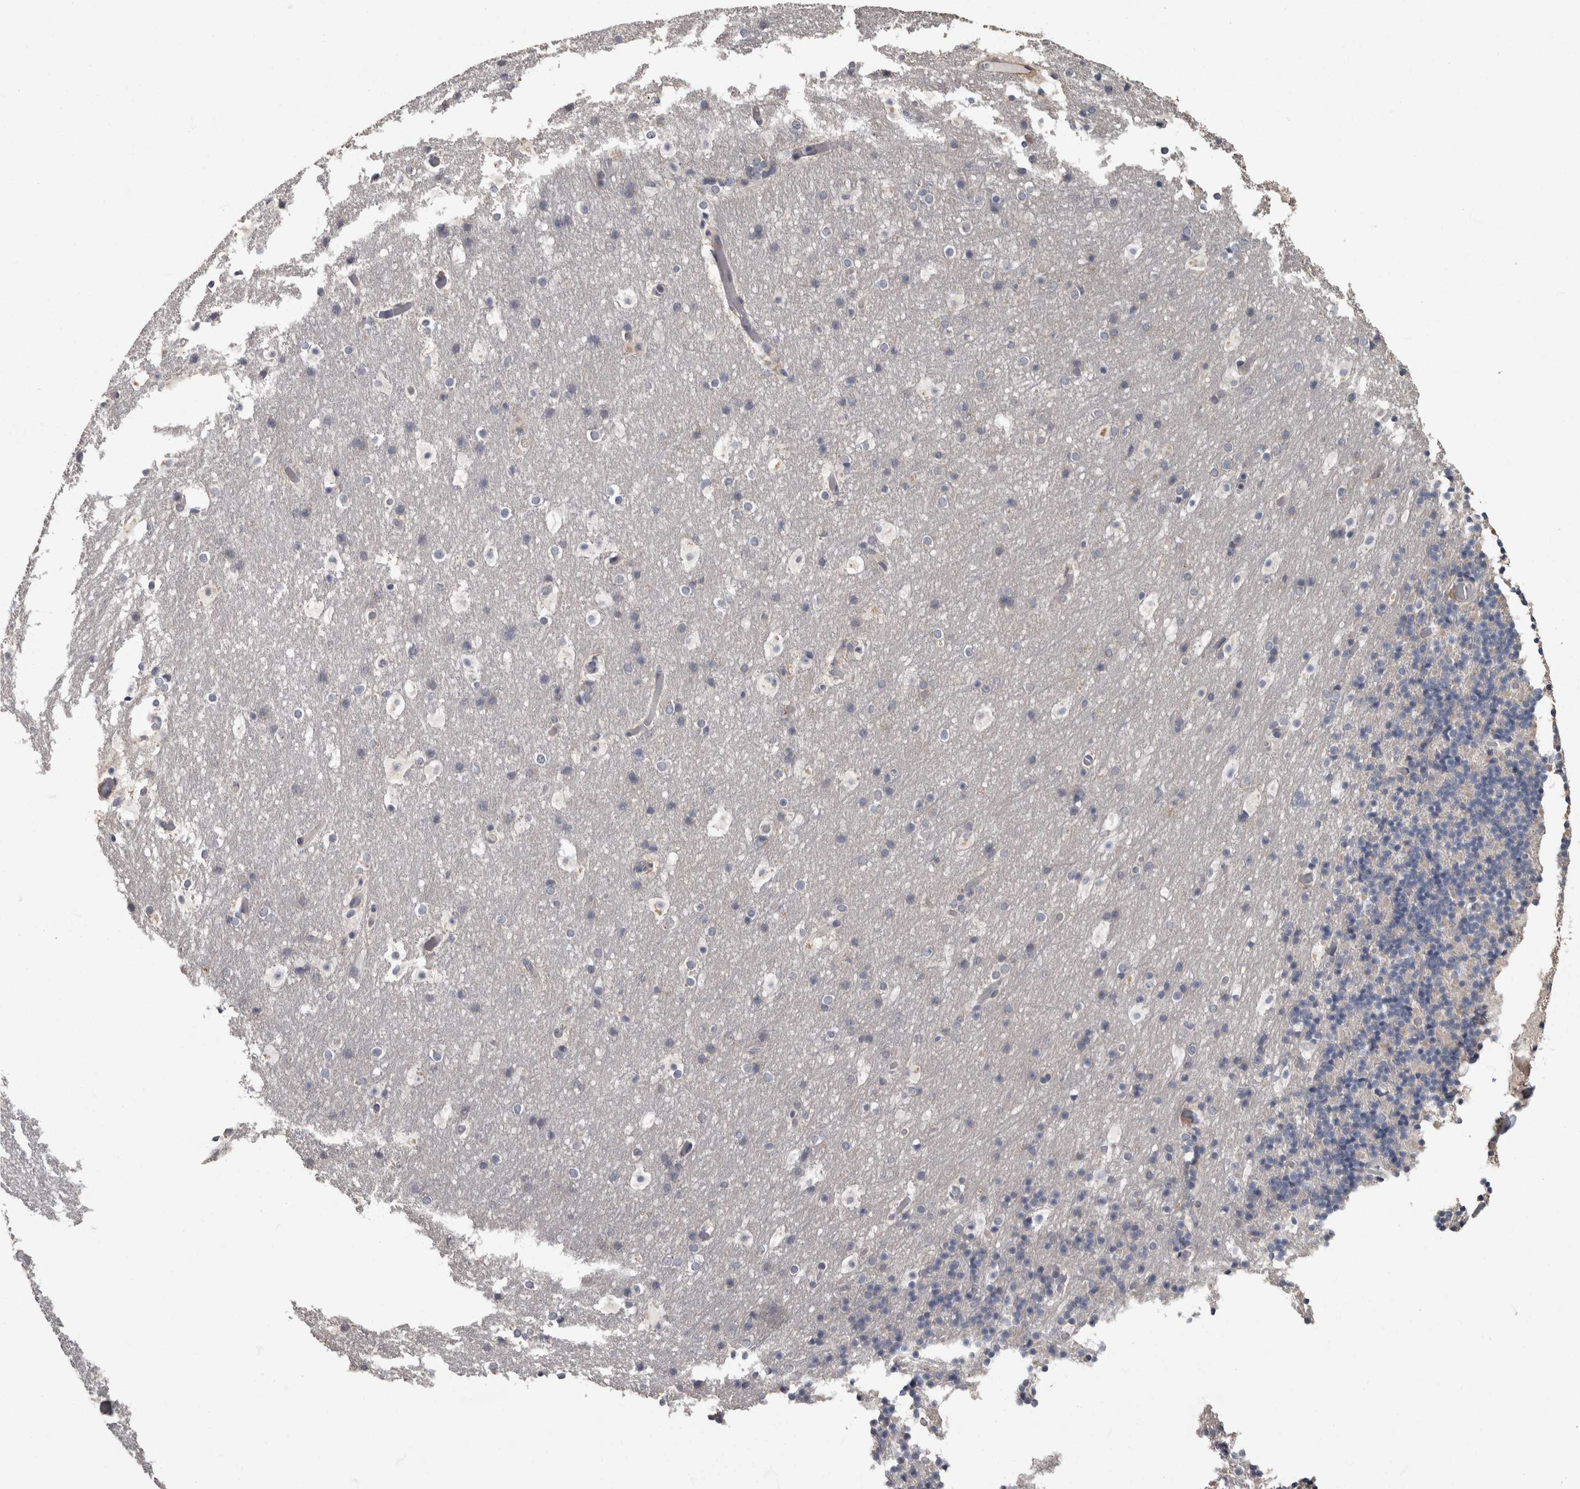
{"staining": {"intensity": "negative", "quantity": "none", "location": "none"}, "tissue": "cerebellum", "cell_type": "Cells in granular layer", "image_type": "normal", "snomed": [{"axis": "morphology", "description": "Normal tissue, NOS"}, {"axis": "topography", "description": "Cerebellum"}], "caption": "Immunohistochemical staining of normal human cerebellum displays no significant staining in cells in granular layer. Brightfield microscopy of IHC stained with DAB (brown) and hematoxylin (blue), captured at high magnification.", "gene": "MASTL", "patient": {"sex": "male", "age": 57}}